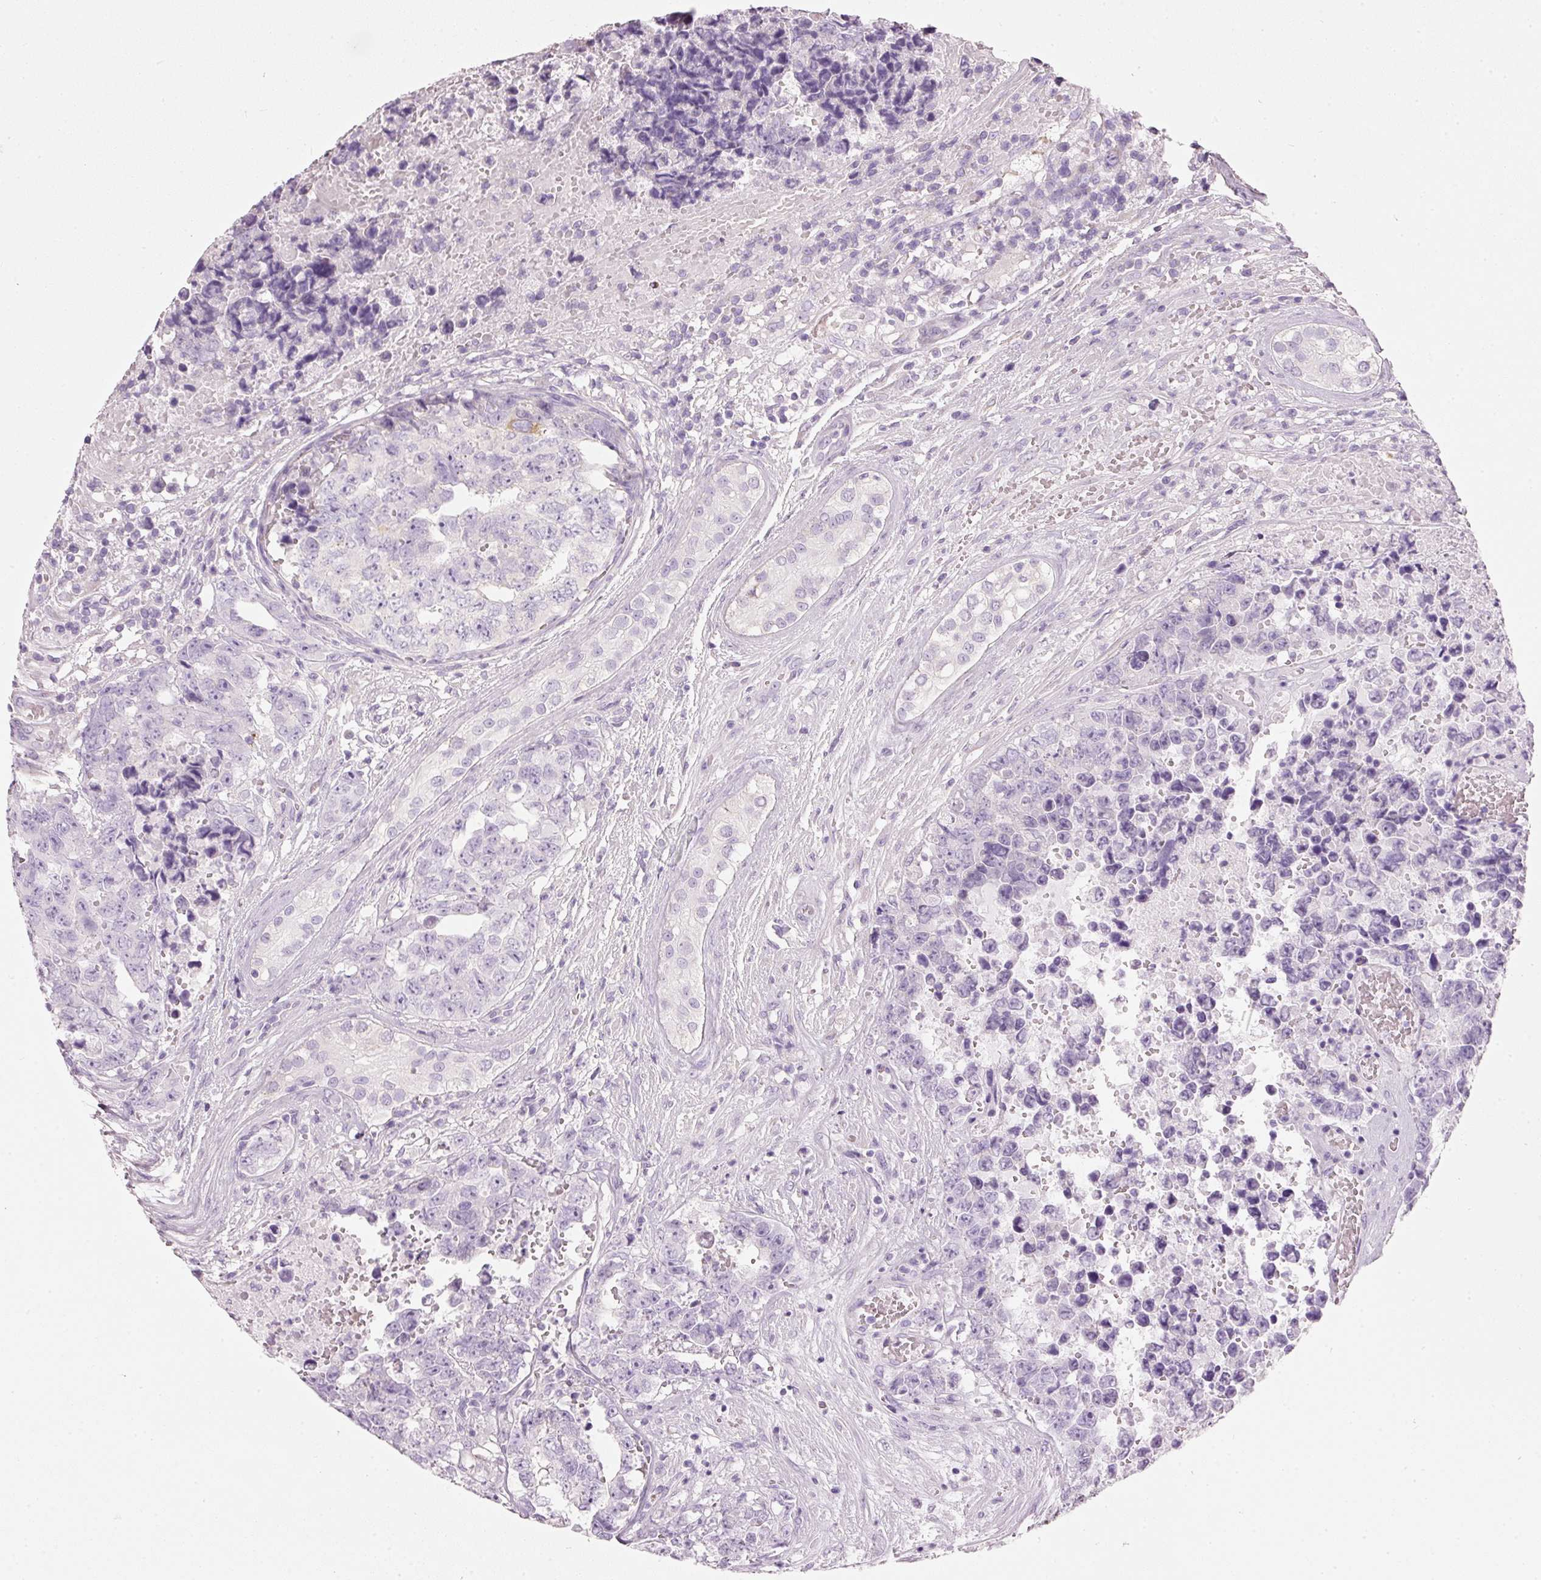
{"staining": {"intensity": "negative", "quantity": "none", "location": "none"}, "tissue": "testis cancer", "cell_type": "Tumor cells", "image_type": "cancer", "snomed": [{"axis": "morphology", "description": "Normal tissue, NOS"}, {"axis": "morphology", "description": "Carcinoma, Embryonal, NOS"}, {"axis": "topography", "description": "Testis"}, {"axis": "topography", "description": "Epididymis"}], "caption": "DAB (3,3'-diaminobenzidine) immunohistochemical staining of human testis cancer (embryonal carcinoma) reveals no significant expression in tumor cells.", "gene": "PDXDC1", "patient": {"sex": "male", "age": 25}}